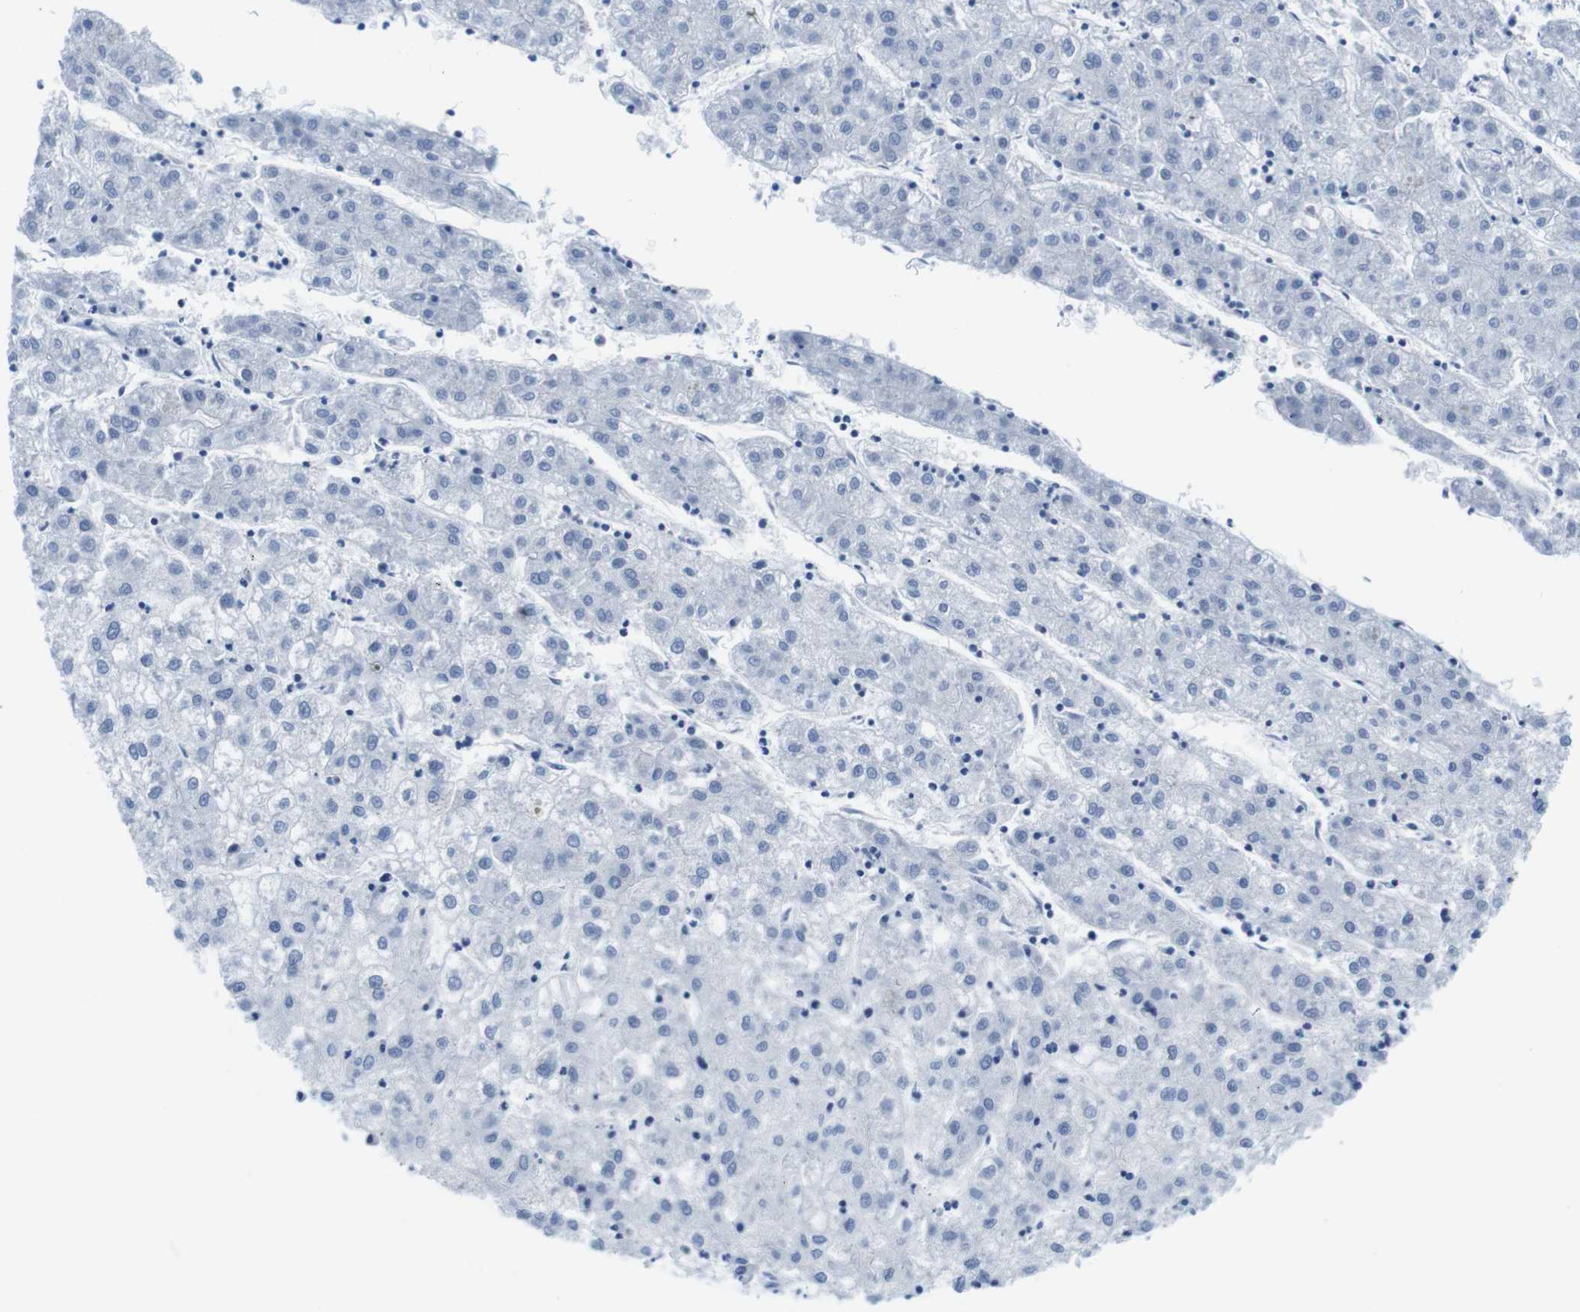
{"staining": {"intensity": "negative", "quantity": "none", "location": "none"}, "tissue": "liver cancer", "cell_type": "Tumor cells", "image_type": "cancer", "snomed": [{"axis": "morphology", "description": "Carcinoma, Hepatocellular, NOS"}, {"axis": "topography", "description": "Liver"}], "caption": "Immunohistochemistry (IHC) of liver cancer reveals no expression in tumor cells.", "gene": "MAP6", "patient": {"sex": "male", "age": 72}}